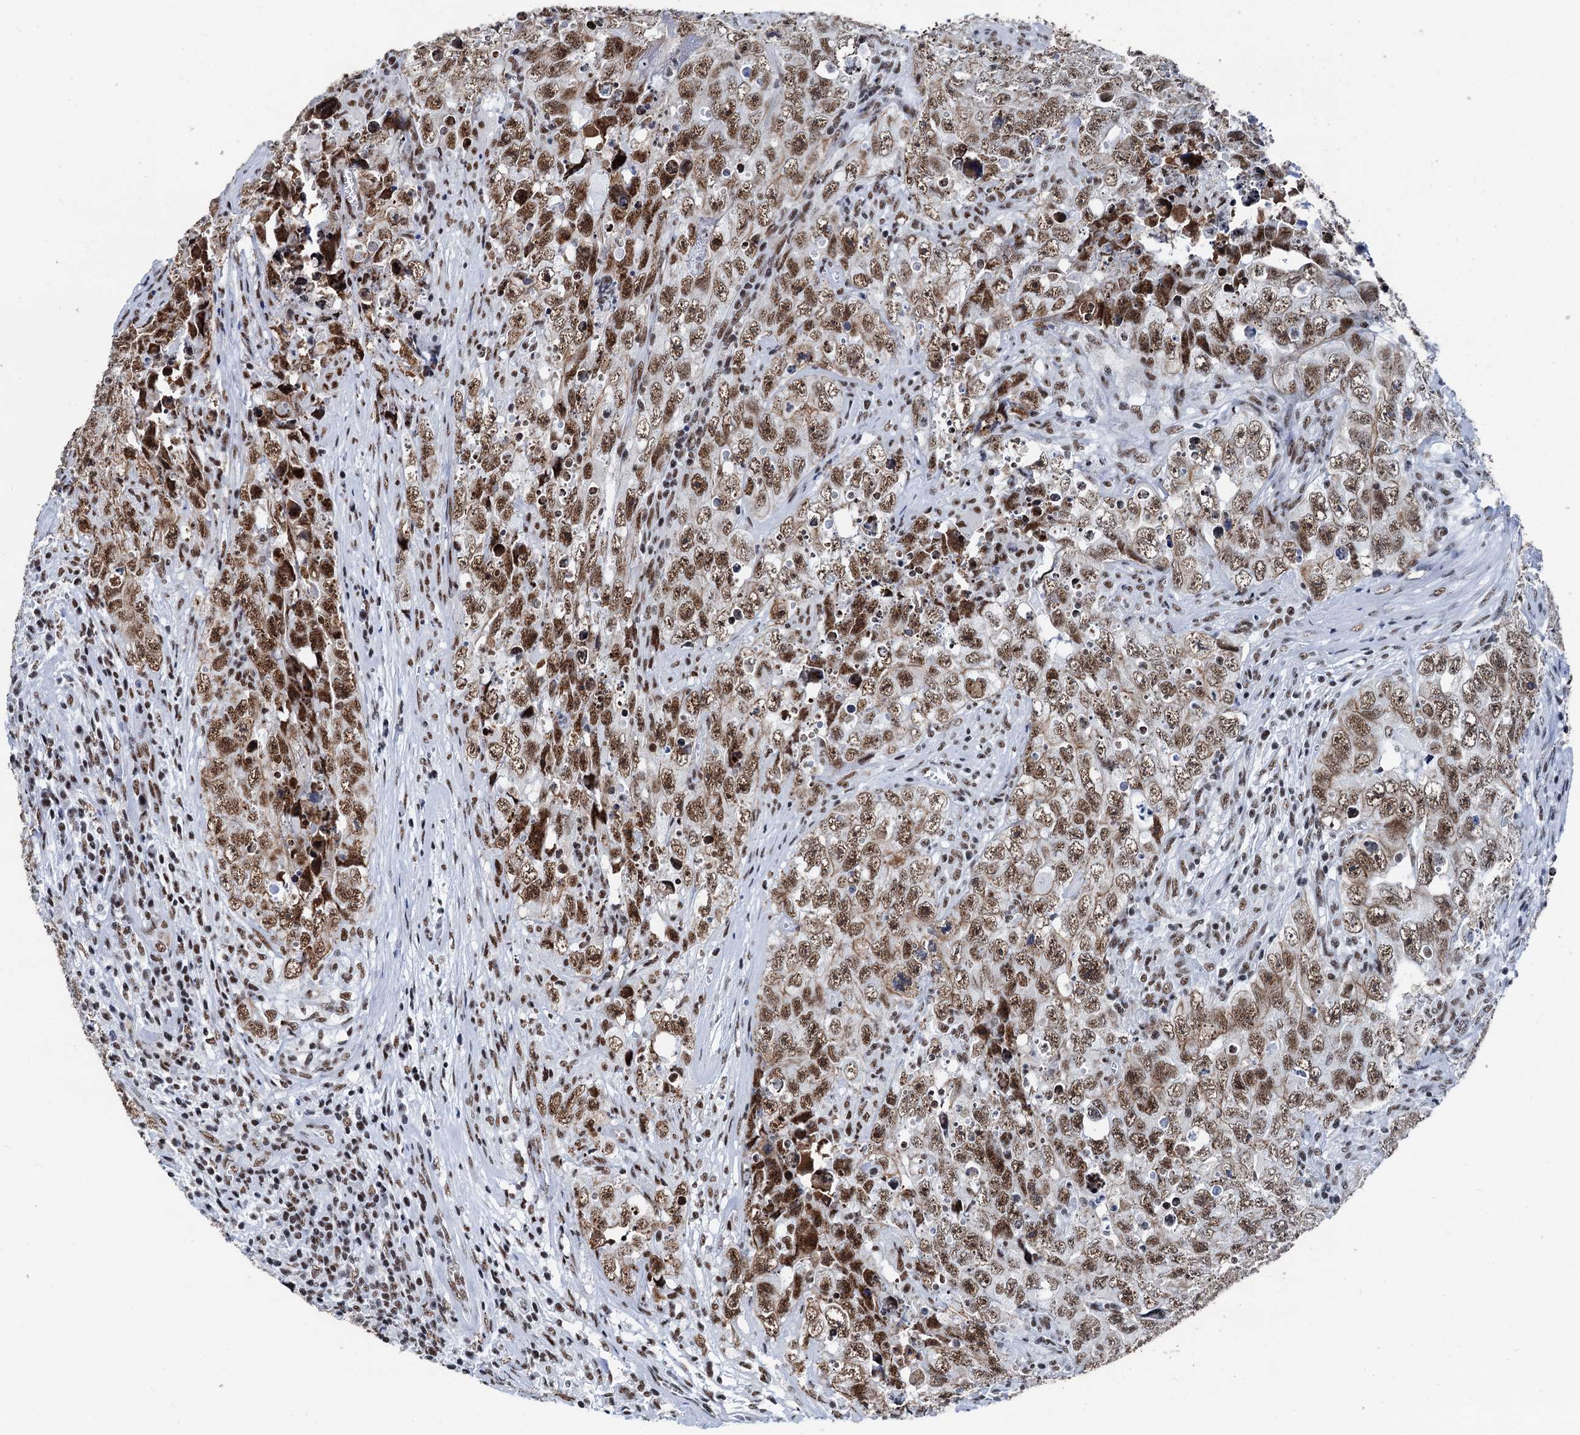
{"staining": {"intensity": "moderate", "quantity": ">75%", "location": "nuclear"}, "tissue": "testis cancer", "cell_type": "Tumor cells", "image_type": "cancer", "snomed": [{"axis": "morphology", "description": "Seminoma, NOS"}, {"axis": "morphology", "description": "Carcinoma, Embryonal, NOS"}, {"axis": "topography", "description": "Testis"}], "caption": "This is an image of immunohistochemistry staining of testis cancer, which shows moderate staining in the nuclear of tumor cells.", "gene": "DDX23", "patient": {"sex": "male", "age": 43}}